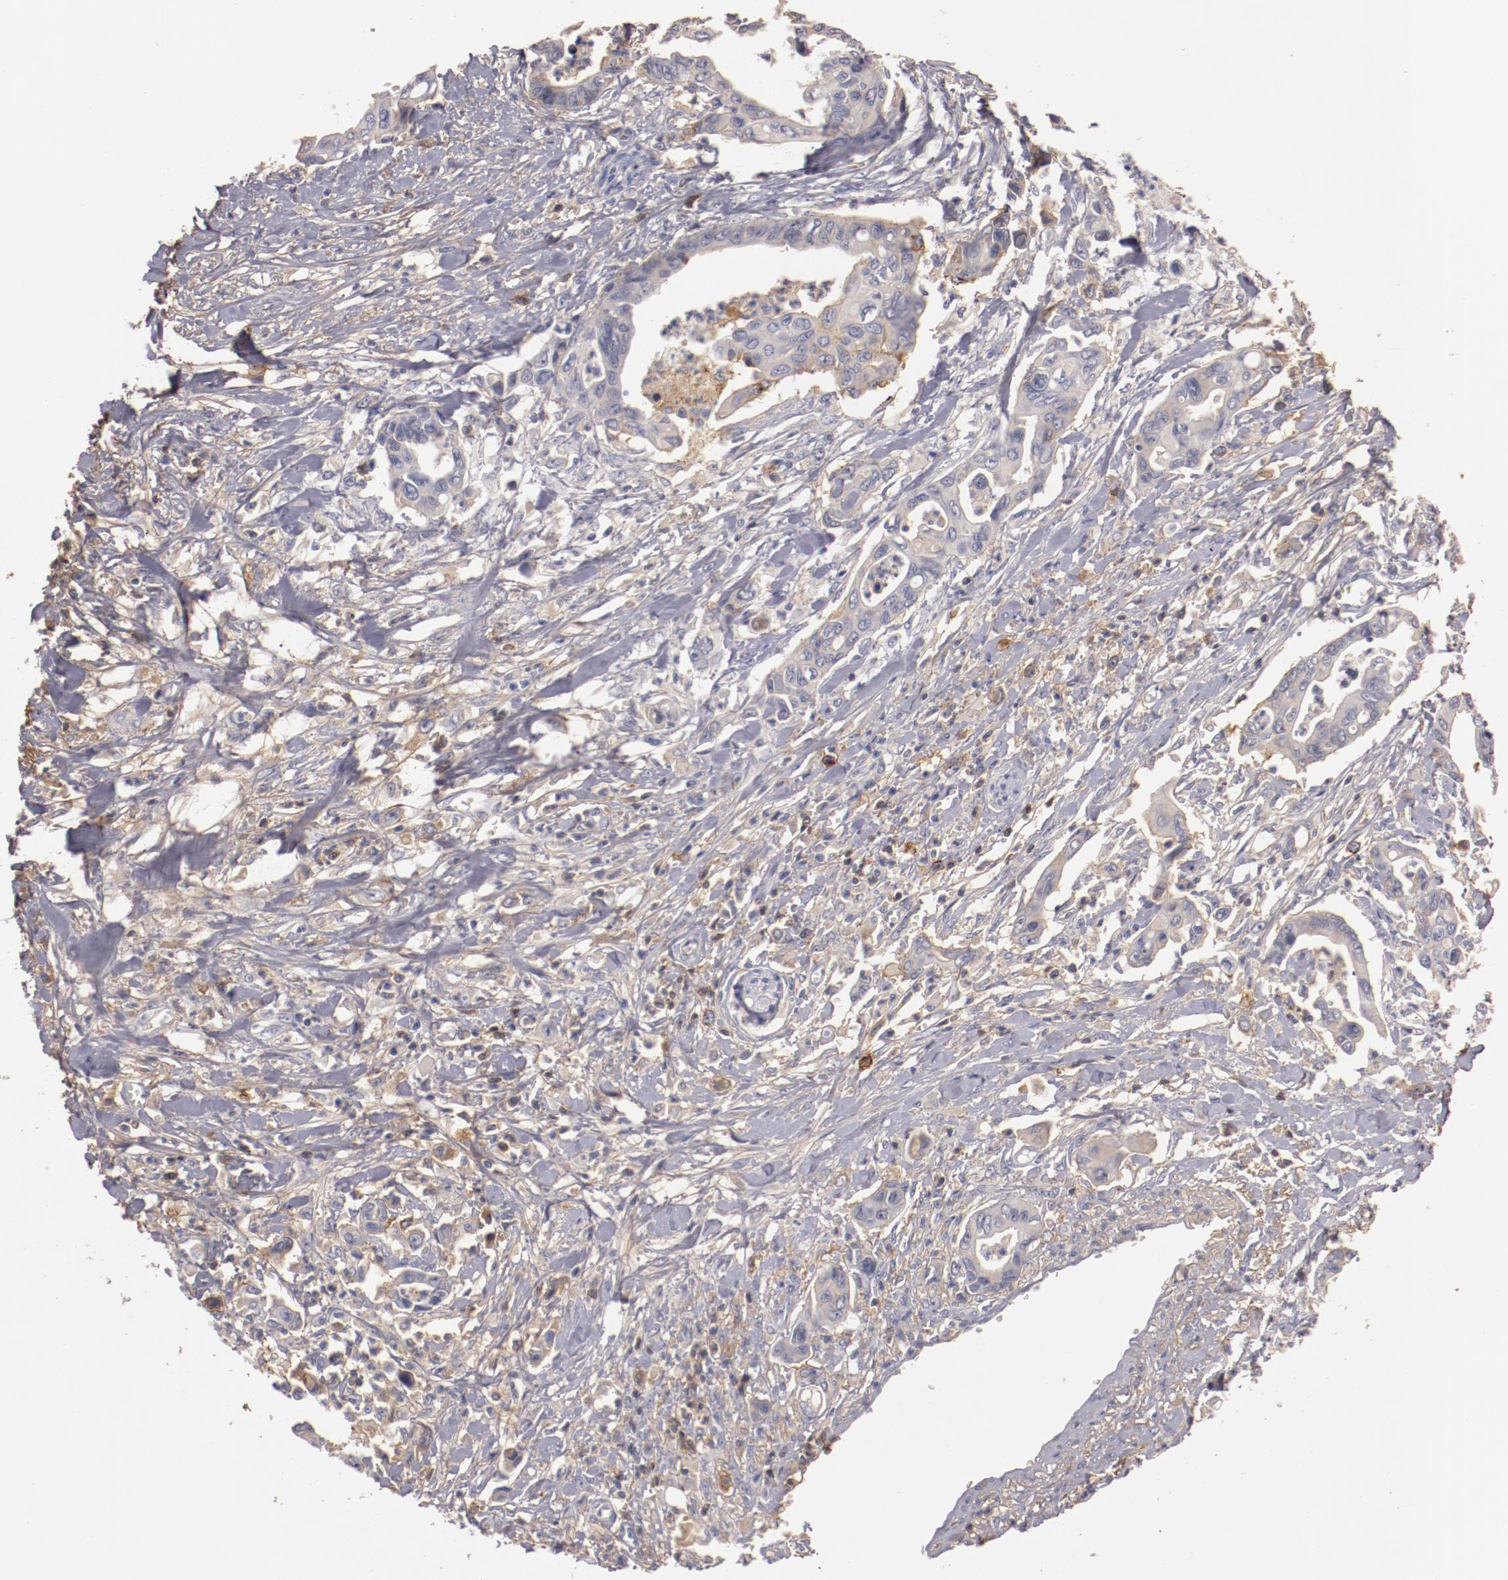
{"staining": {"intensity": "negative", "quantity": "none", "location": "none"}, "tissue": "pancreatic cancer", "cell_type": "Tumor cells", "image_type": "cancer", "snomed": [{"axis": "morphology", "description": "Adenocarcinoma, NOS"}, {"axis": "topography", "description": "Pancreas"}], "caption": "The histopathology image reveals no significant staining in tumor cells of adenocarcinoma (pancreatic).", "gene": "MBL2", "patient": {"sex": "female", "age": 70}}